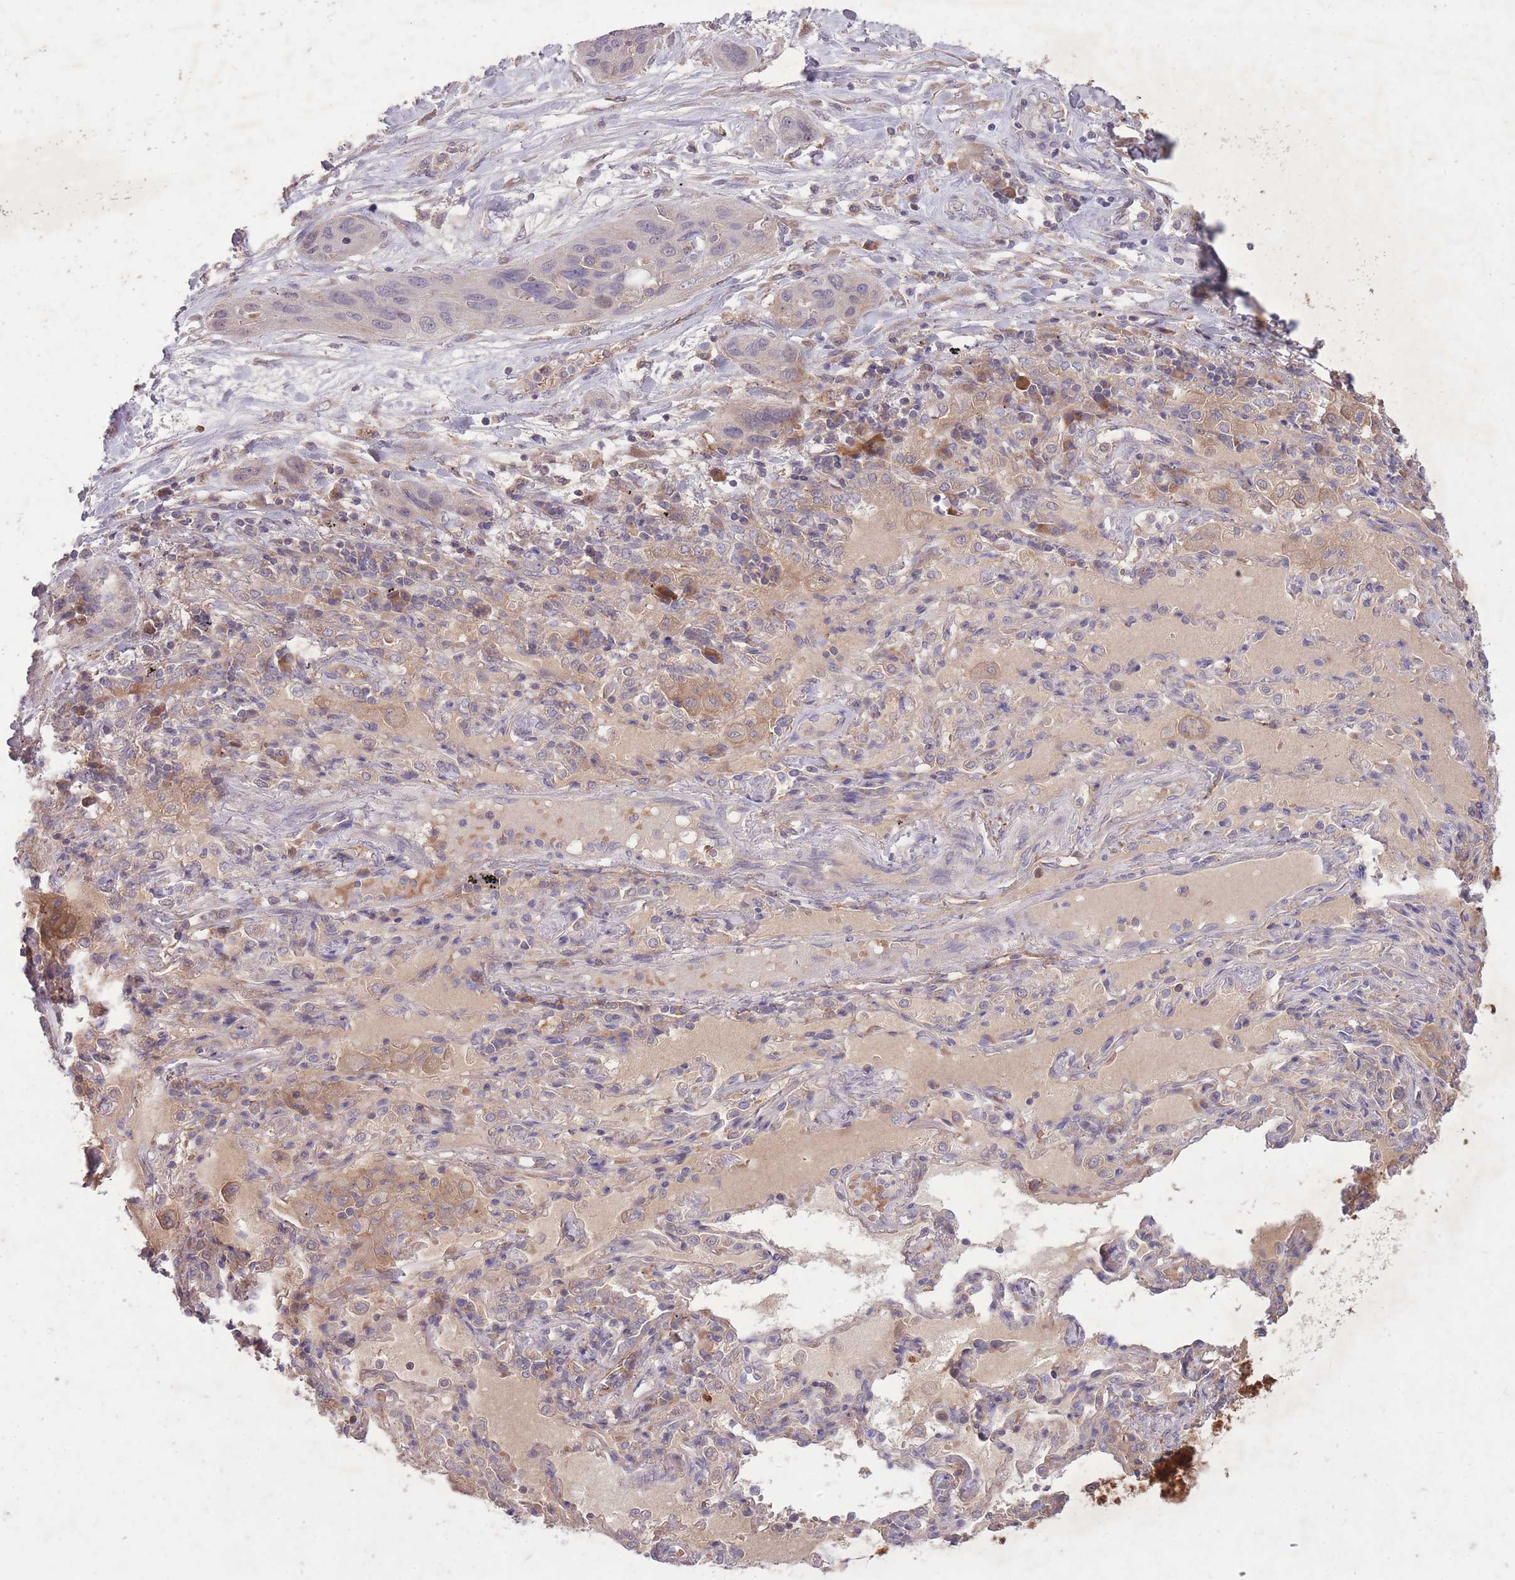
{"staining": {"intensity": "negative", "quantity": "none", "location": "none"}, "tissue": "lung cancer", "cell_type": "Tumor cells", "image_type": "cancer", "snomed": [{"axis": "morphology", "description": "Squamous cell carcinoma, NOS"}, {"axis": "topography", "description": "Lung"}], "caption": "Tumor cells are negative for protein expression in human lung cancer.", "gene": "OR2V2", "patient": {"sex": "female", "age": 70}}